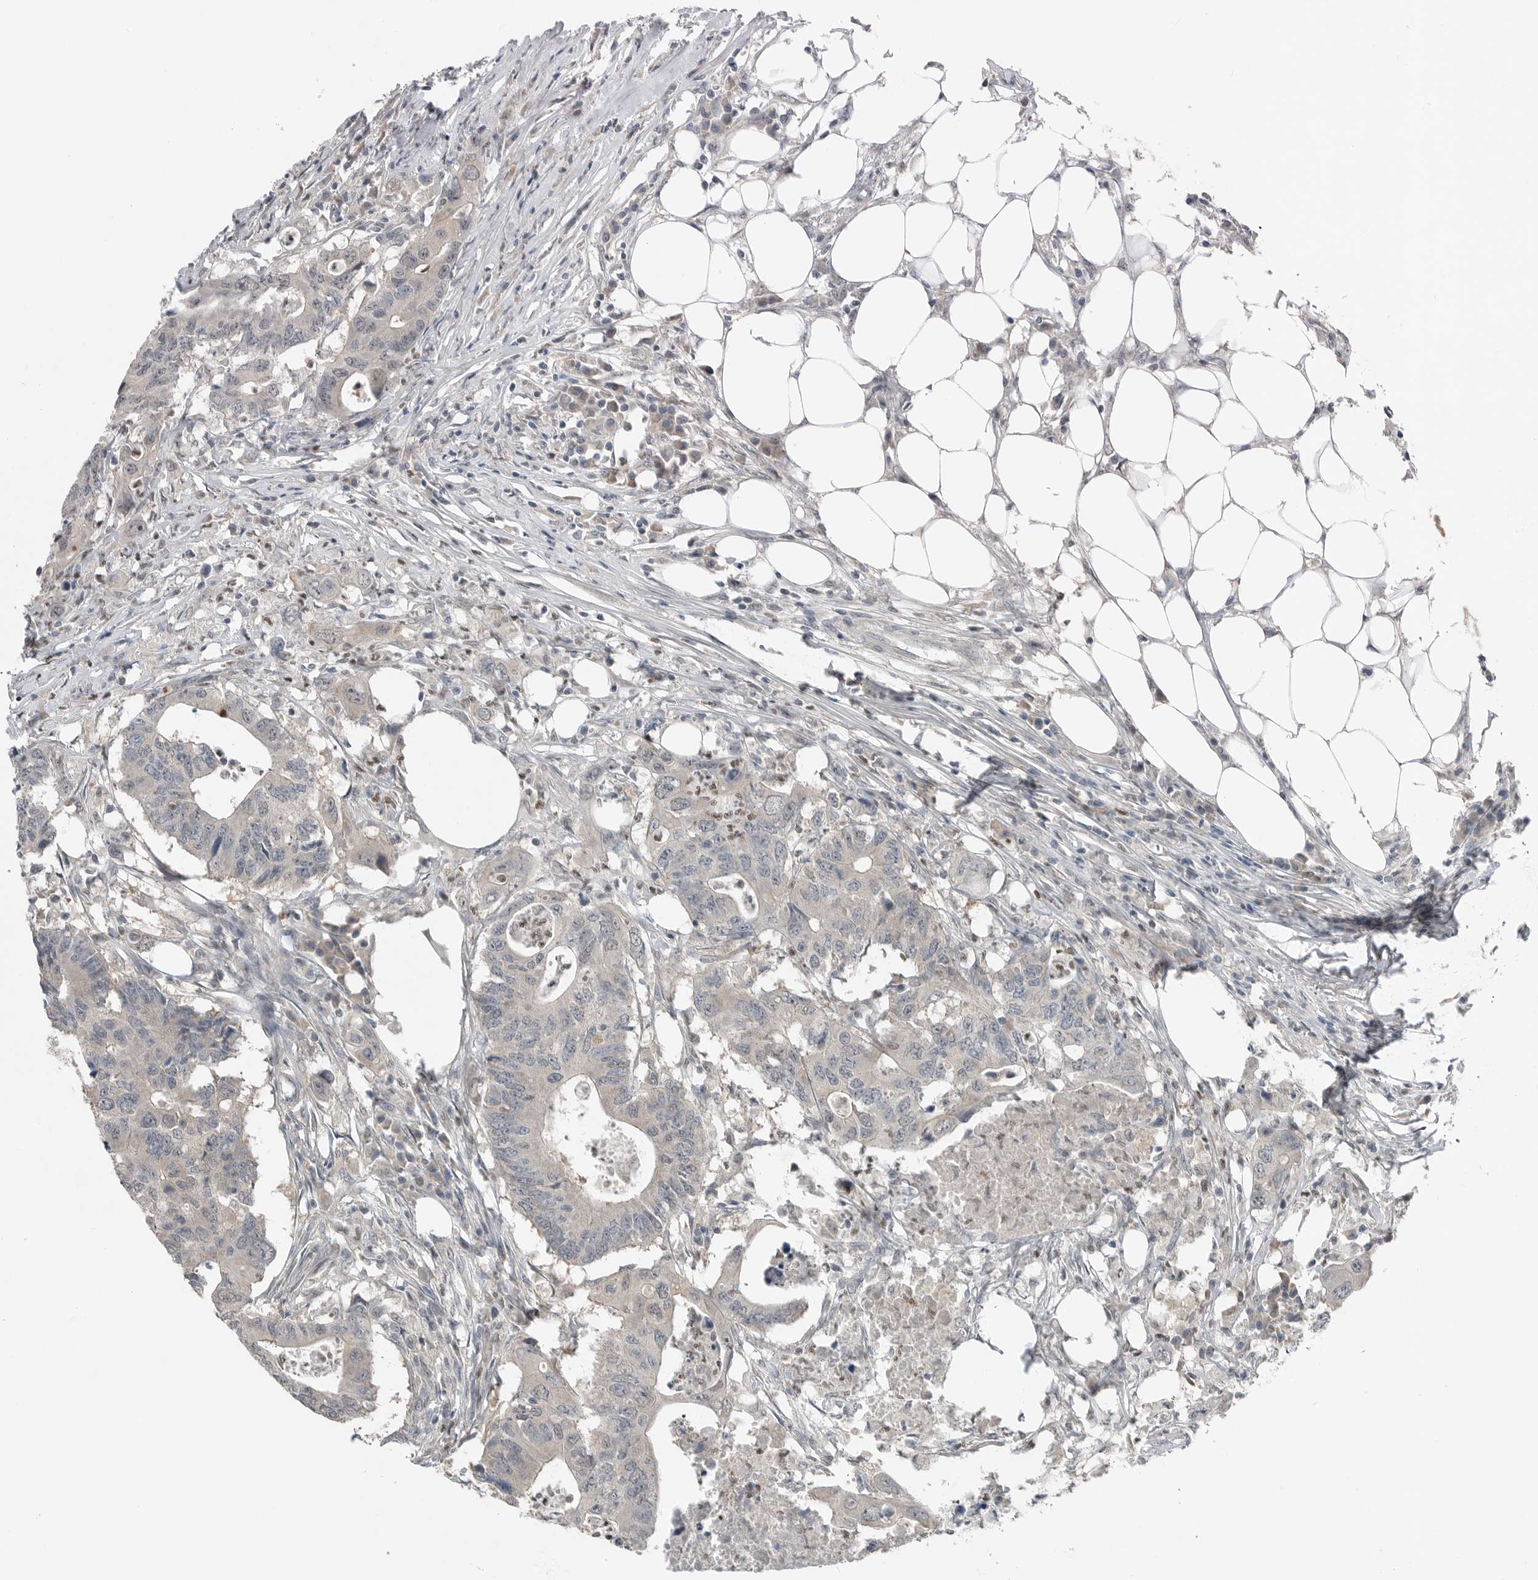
{"staining": {"intensity": "negative", "quantity": "none", "location": "none"}, "tissue": "colorectal cancer", "cell_type": "Tumor cells", "image_type": "cancer", "snomed": [{"axis": "morphology", "description": "Adenocarcinoma, NOS"}, {"axis": "topography", "description": "Colon"}], "caption": "High magnification brightfield microscopy of colorectal cancer (adenocarcinoma) stained with DAB (brown) and counterstained with hematoxylin (blue): tumor cells show no significant positivity. (DAB (3,3'-diaminobenzidine) immunohistochemistry (IHC) visualized using brightfield microscopy, high magnification).", "gene": "MFAP3L", "patient": {"sex": "male", "age": 71}}